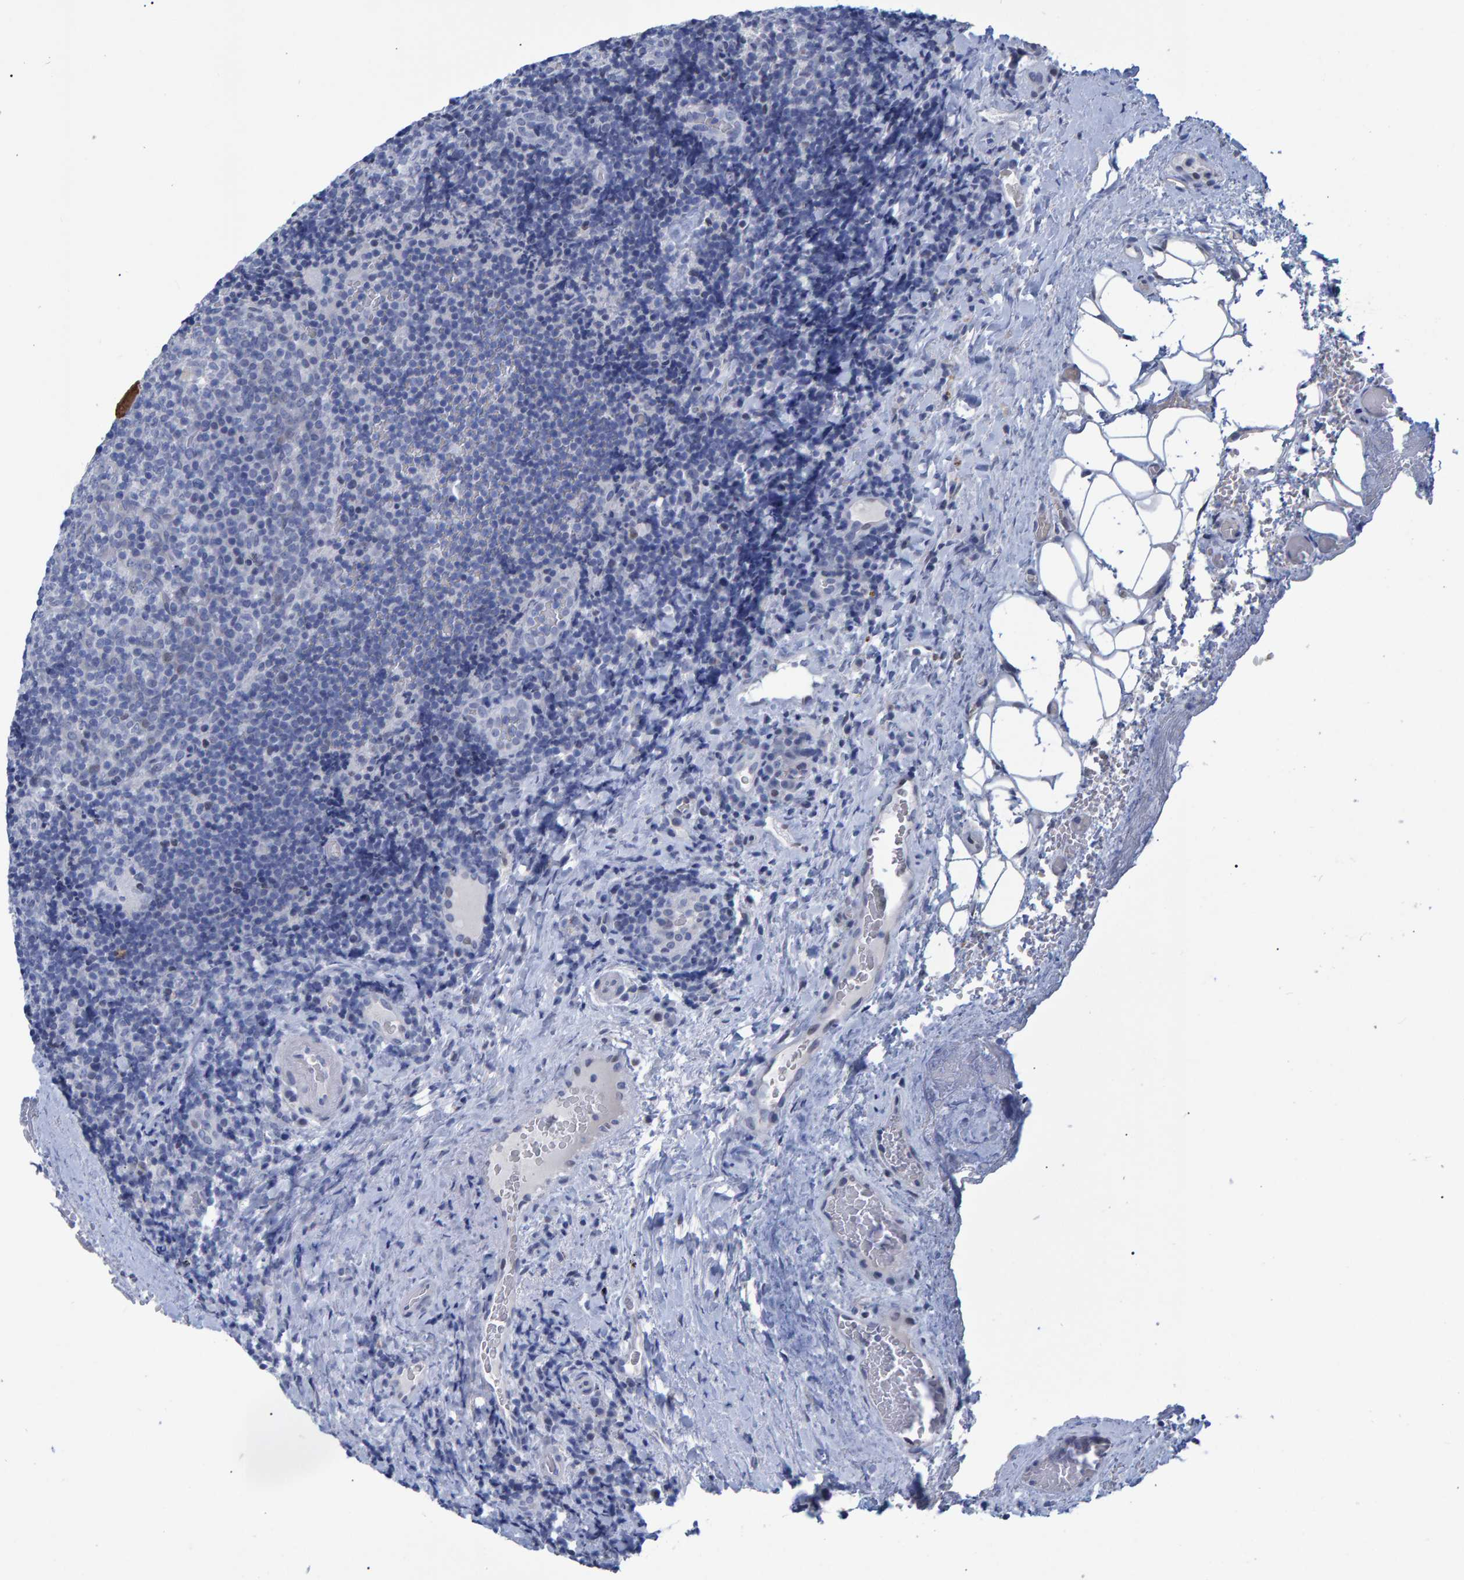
{"staining": {"intensity": "negative", "quantity": "none", "location": "none"}, "tissue": "lymphoma", "cell_type": "Tumor cells", "image_type": "cancer", "snomed": [{"axis": "morphology", "description": "Malignant lymphoma, non-Hodgkin's type, High grade"}, {"axis": "topography", "description": "Tonsil"}], "caption": "Immunohistochemistry of high-grade malignant lymphoma, non-Hodgkin's type shows no positivity in tumor cells.", "gene": "PROCA1", "patient": {"sex": "female", "age": 36}}